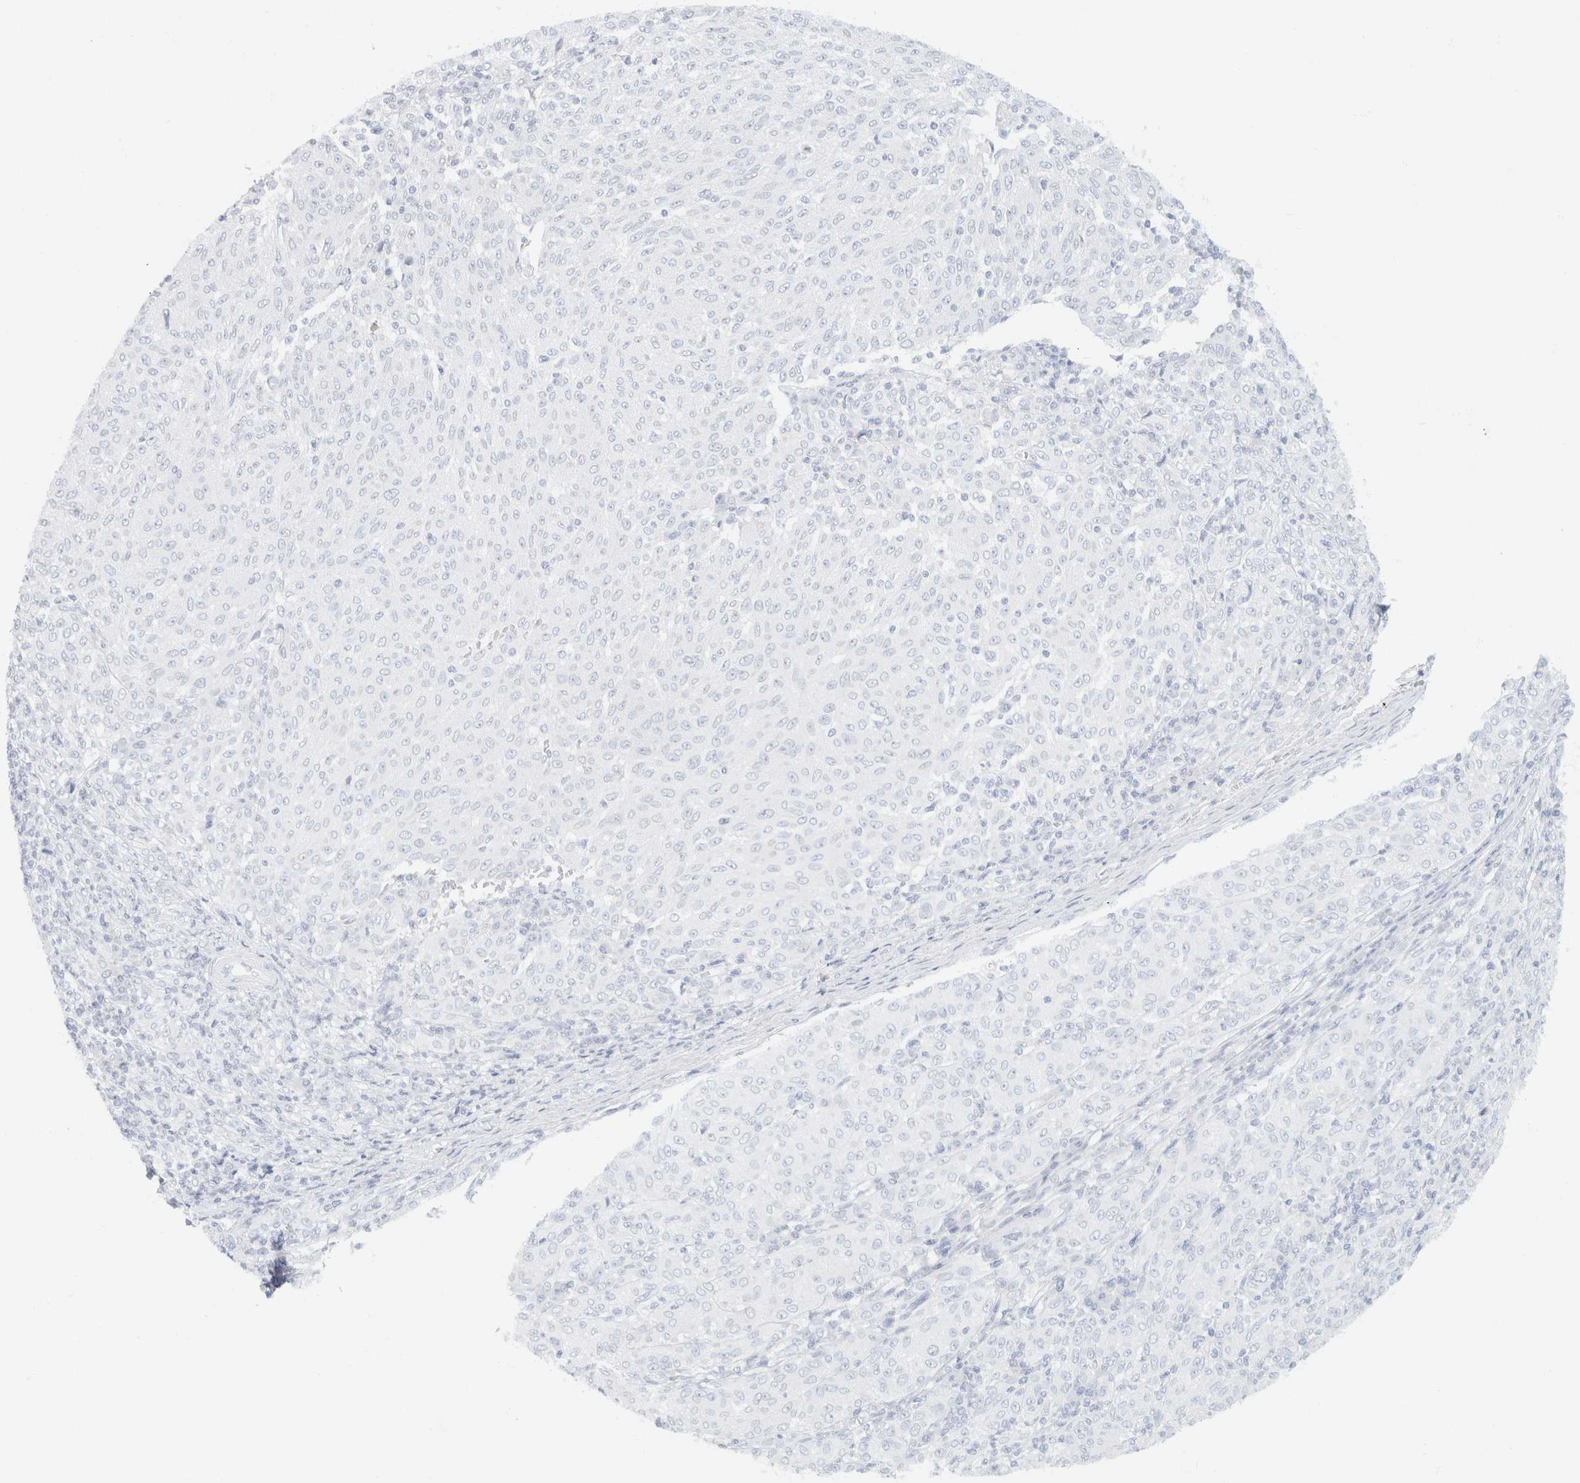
{"staining": {"intensity": "negative", "quantity": "none", "location": "none"}, "tissue": "melanoma", "cell_type": "Tumor cells", "image_type": "cancer", "snomed": [{"axis": "morphology", "description": "Malignant melanoma, NOS"}, {"axis": "topography", "description": "Skin"}], "caption": "Malignant melanoma was stained to show a protein in brown. There is no significant positivity in tumor cells.", "gene": "KRT20", "patient": {"sex": "female", "age": 72}}